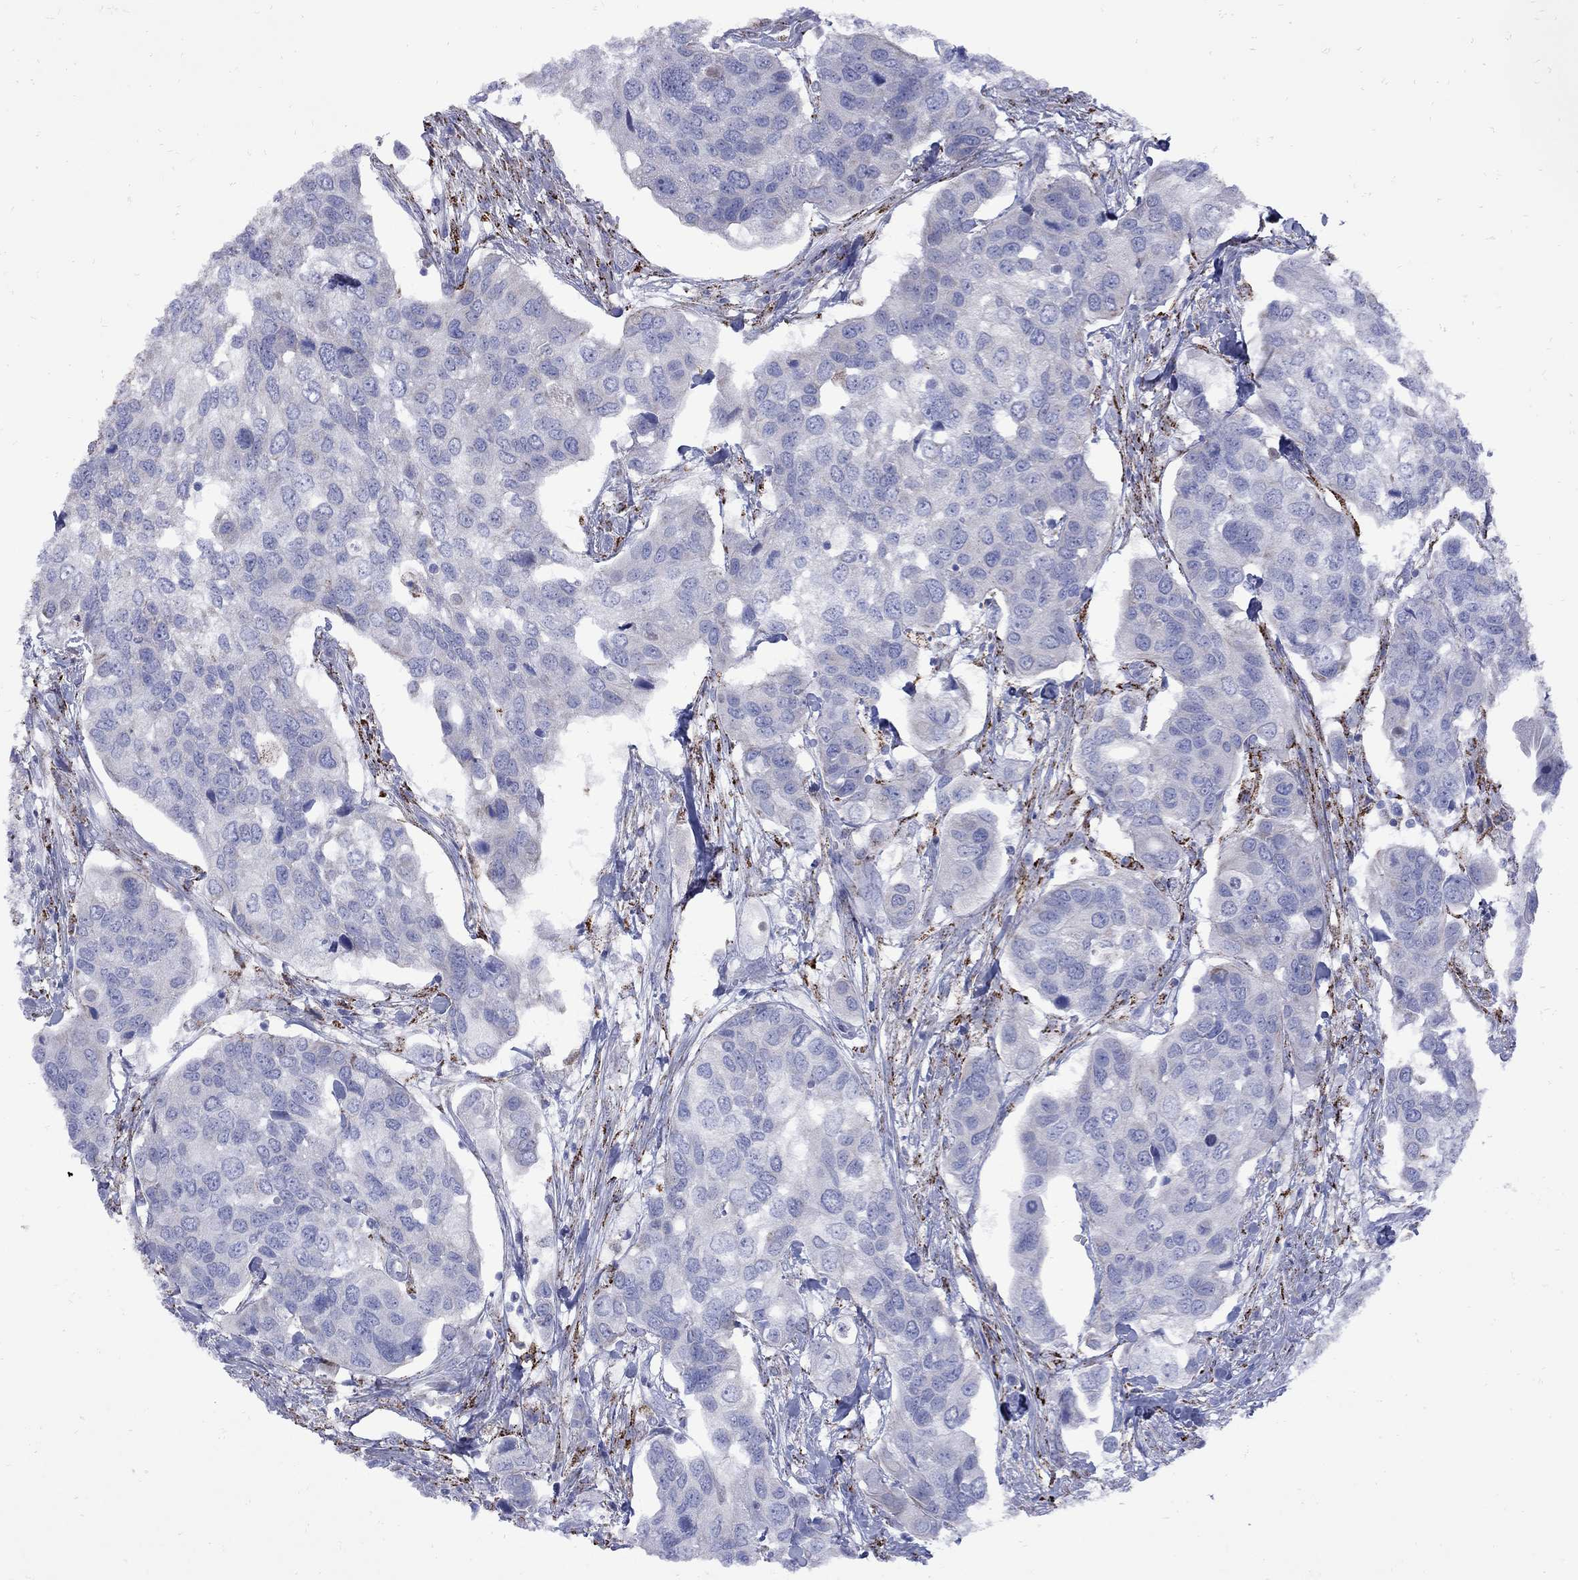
{"staining": {"intensity": "negative", "quantity": "none", "location": "none"}, "tissue": "urothelial cancer", "cell_type": "Tumor cells", "image_type": "cancer", "snomed": [{"axis": "morphology", "description": "Urothelial carcinoma, High grade"}, {"axis": "topography", "description": "Urinary bladder"}], "caption": "Immunohistochemistry (IHC) of human urothelial cancer displays no expression in tumor cells.", "gene": "SESTD1", "patient": {"sex": "male", "age": 60}}